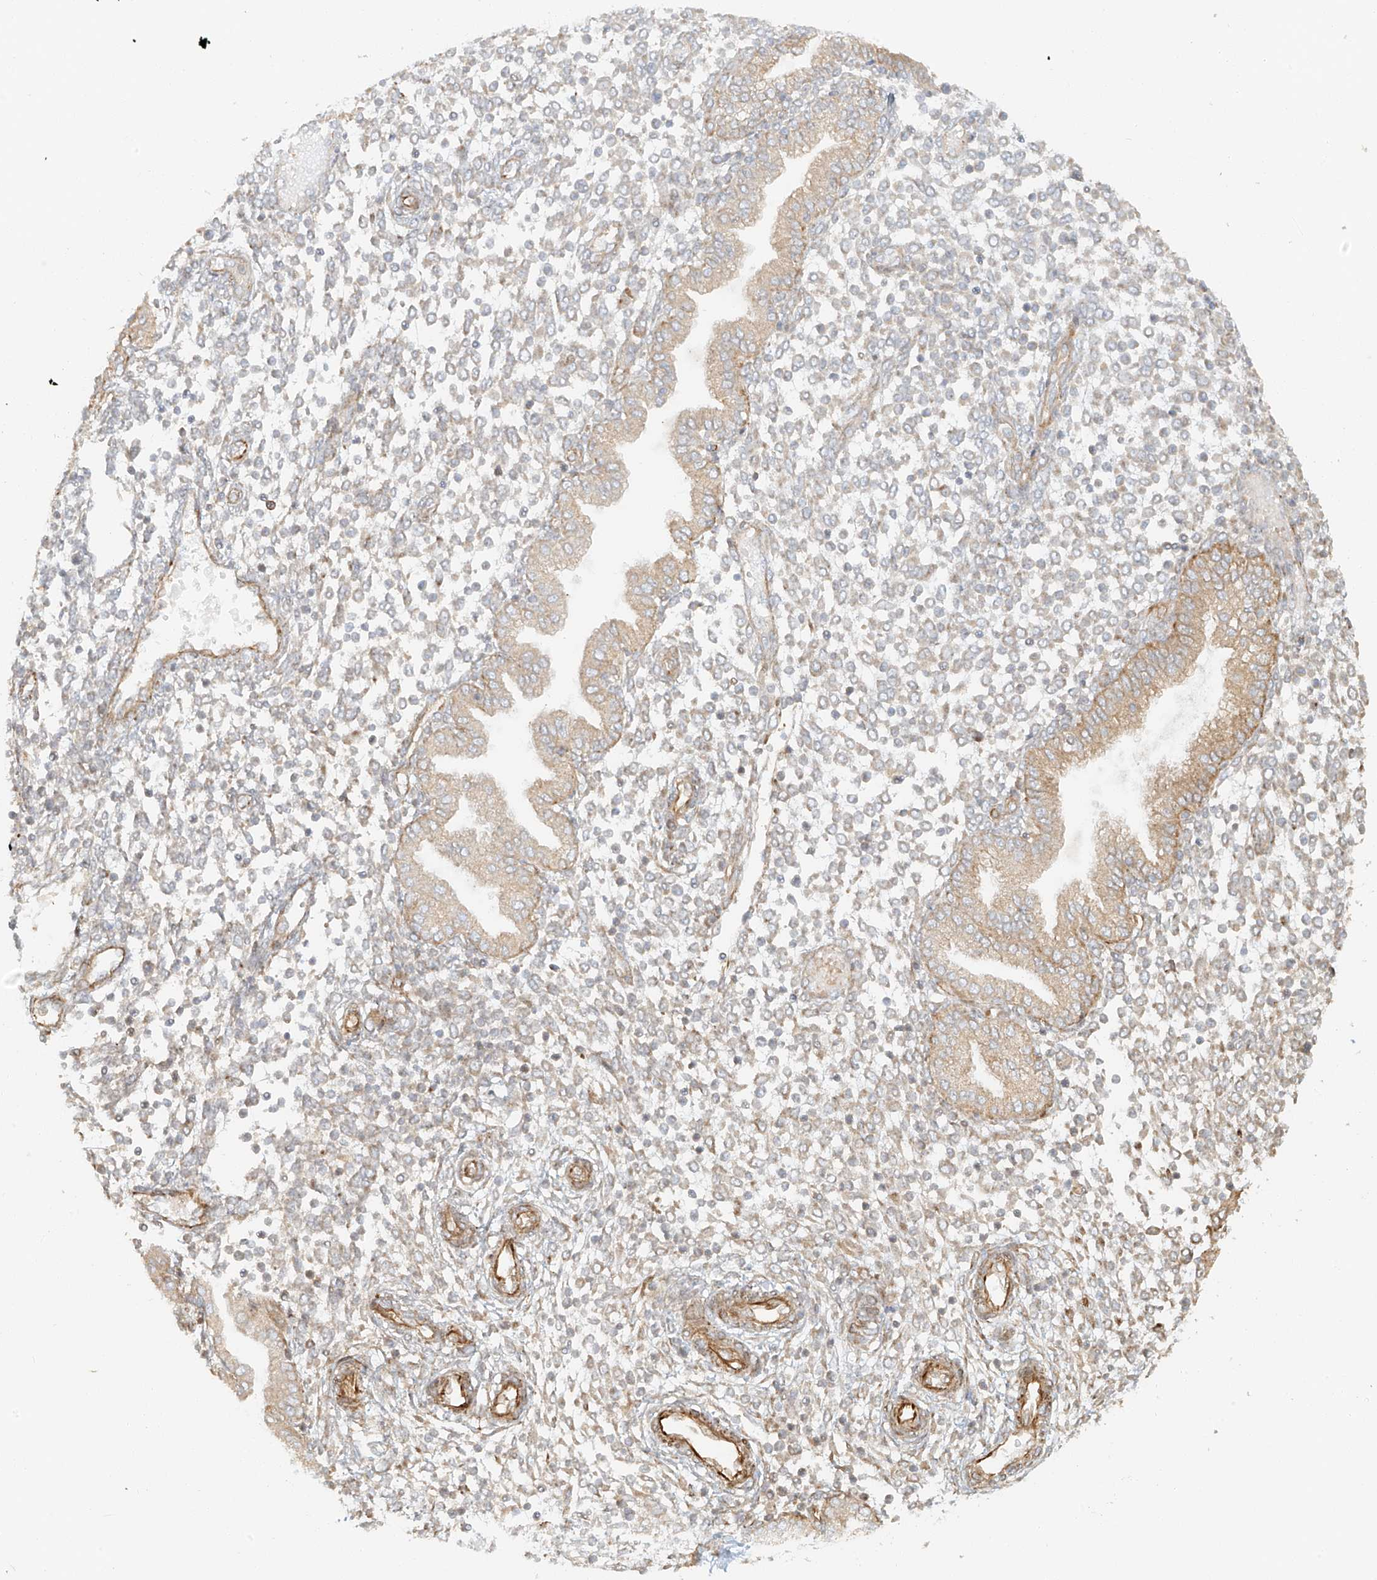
{"staining": {"intensity": "weak", "quantity": "25%-75%", "location": "cytoplasmic/membranous"}, "tissue": "endometrium", "cell_type": "Cells in endometrial stroma", "image_type": "normal", "snomed": [{"axis": "morphology", "description": "Normal tissue, NOS"}, {"axis": "topography", "description": "Endometrium"}], "caption": "Unremarkable endometrium demonstrates weak cytoplasmic/membranous positivity in about 25%-75% of cells in endometrial stroma.", "gene": "MIPEP", "patient": {"sex": "female", "age": 53}}